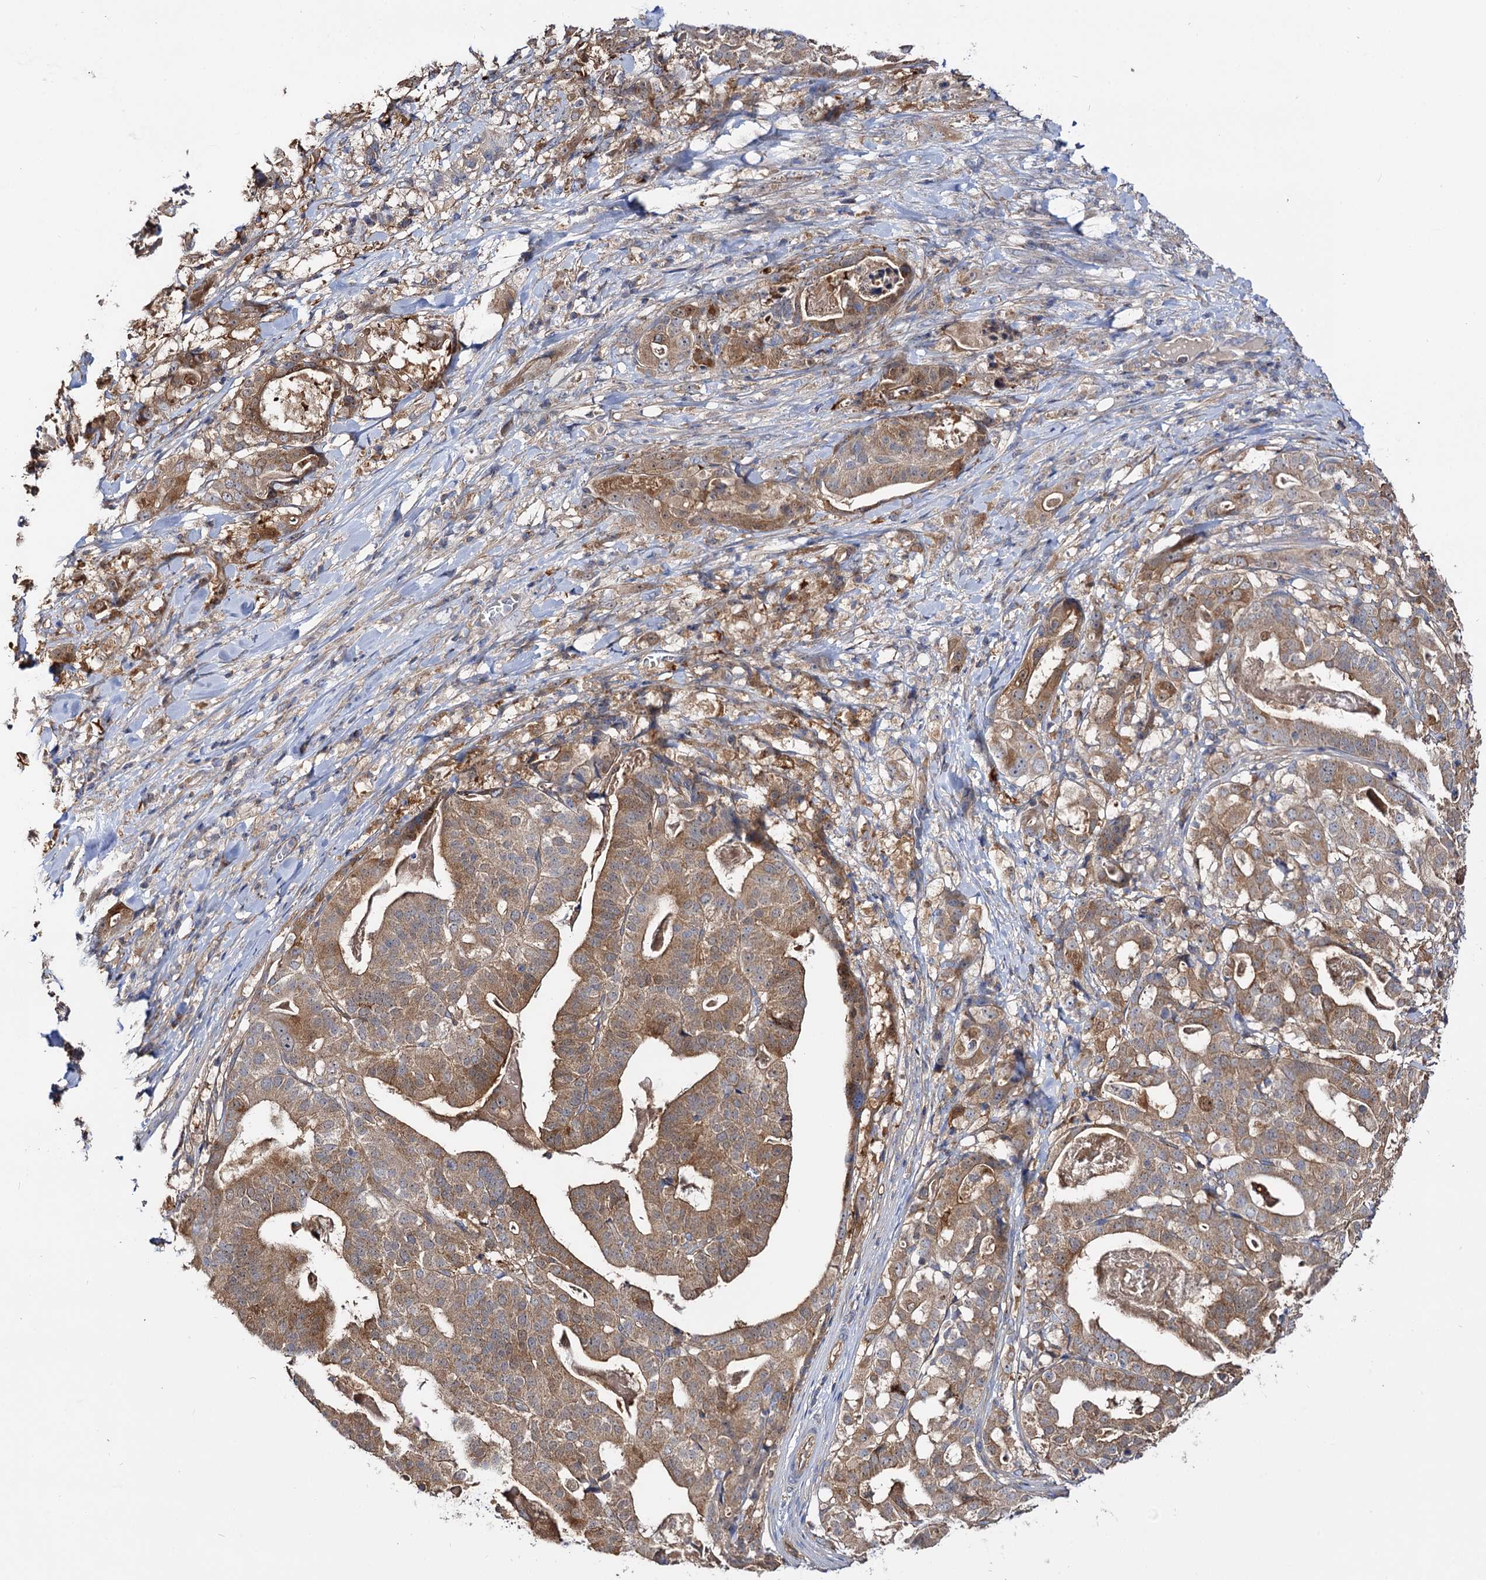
{"staining": {"intensity": "moderate", "quantity": ">75%", "location": "cytoplasmic/membranous"}, "tissue": "stomach cancer", "cell_type": "Tumor cells", "image_type": "cancer", "snomed": [{"axis": "morphology", "description": "Adenocarcinoma, NOS"}, {"axis": "topography", "description": "Stomach"}], "caption": "Moderate cytoplasmic/membranous expression is present in about >75% of tumor cells in stomach cancer (adenocarcinoma).", "gene": "IDI1", "patient": {"sex": "male", "age": 48}}